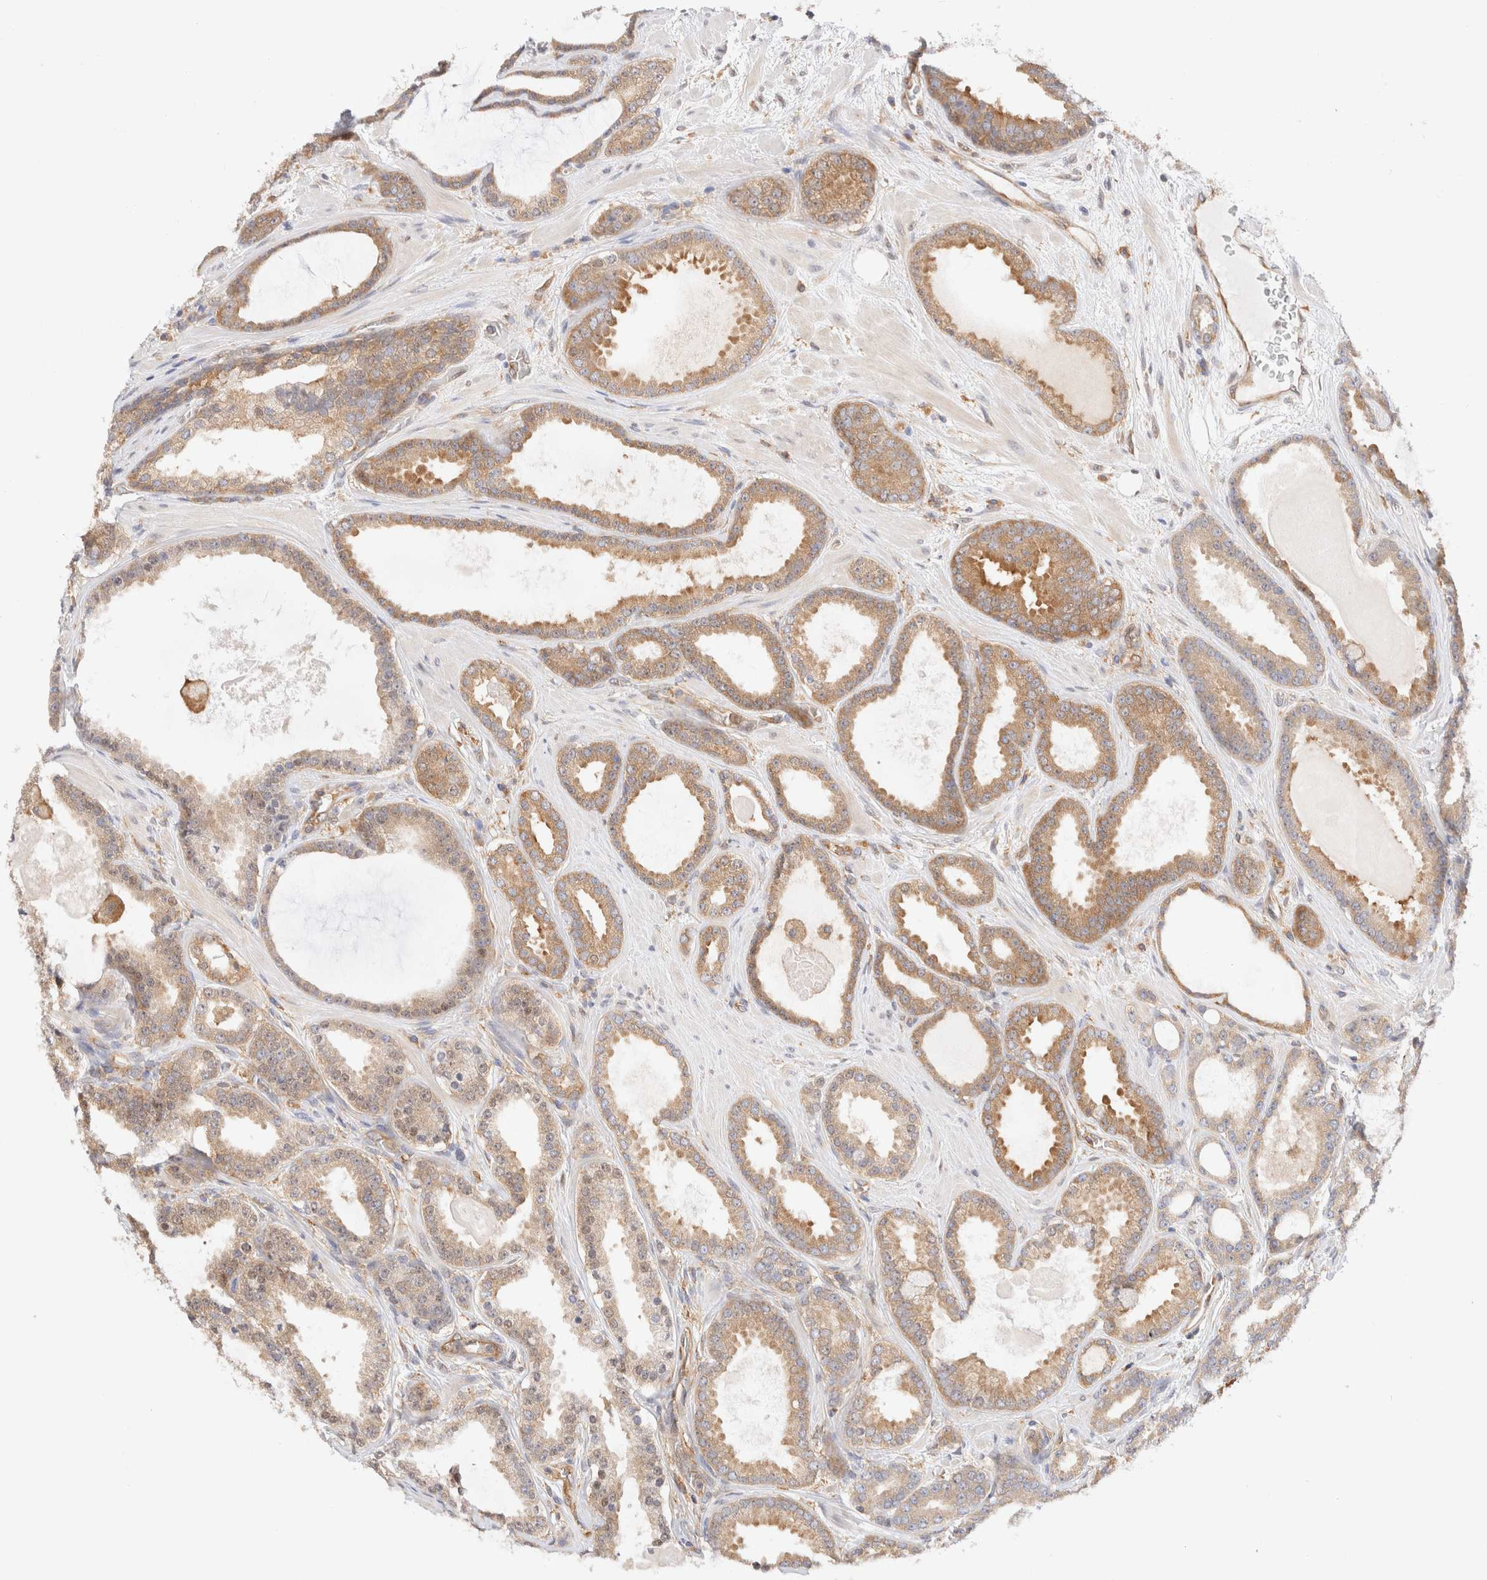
{"staining": {"intensity": "moderate", "quantity": ">75%", "location": "cytoplasmic/membranous"}, "tissue": "prostate cancer", "cell_type": "Tumor cells", "image_type": "cancer", "snomed": [{"axis": "morphology", "description": "Adenocarcinoma, High grade"}, {"axis": "topography", "description": "Prostate"}], "caption": "Prostate cancer tissue displays moderate cytoplasmic/membranous staining in about >75% of tumor cells (DAB = brown stain, brightfield microscopy at high magnification).", "gene": "RABEP1", "patient": {"sex": "male", "age": 60}}